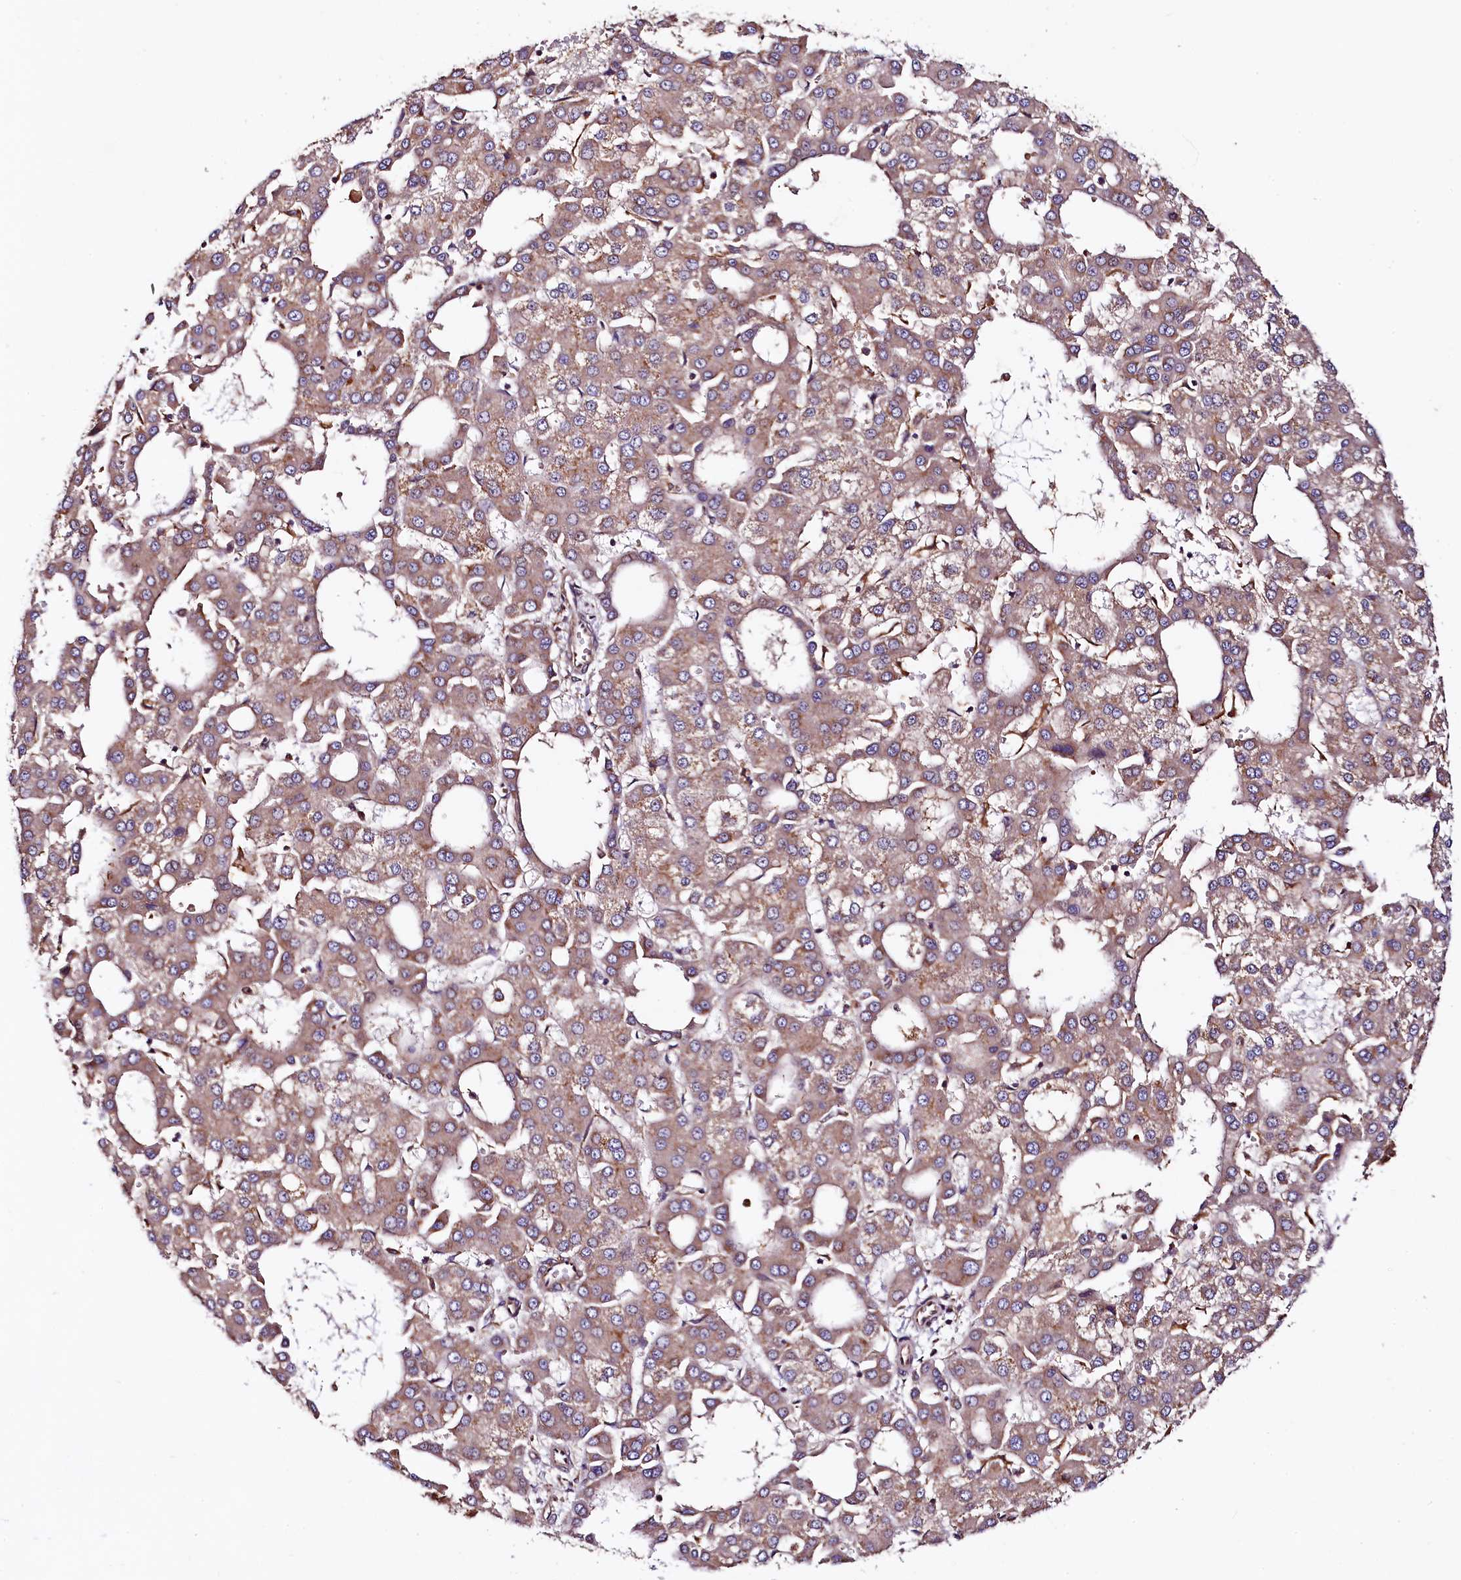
{"staining": {"intensity": "weak", "quantity": ">75%", "location": "cytoplasmic/membranous"}, "tissue": "liver cancer", "cell_type": "Tumor cells", "image_type": "cancer", "snomed": [{"axis": "morphology", "description": "Carcinoma, Hepatocellular, NOS"}, {"axis": "topography", "description": "Liver"}], "caption": "Protein analysis of liver hepatocellular carcinoma tissue exhibits weak cytoplasmic/membranous expression in approximately >75% of tumor cells.", "gene": "VPS35", "patient": {"sex": "male", "age": 47}}